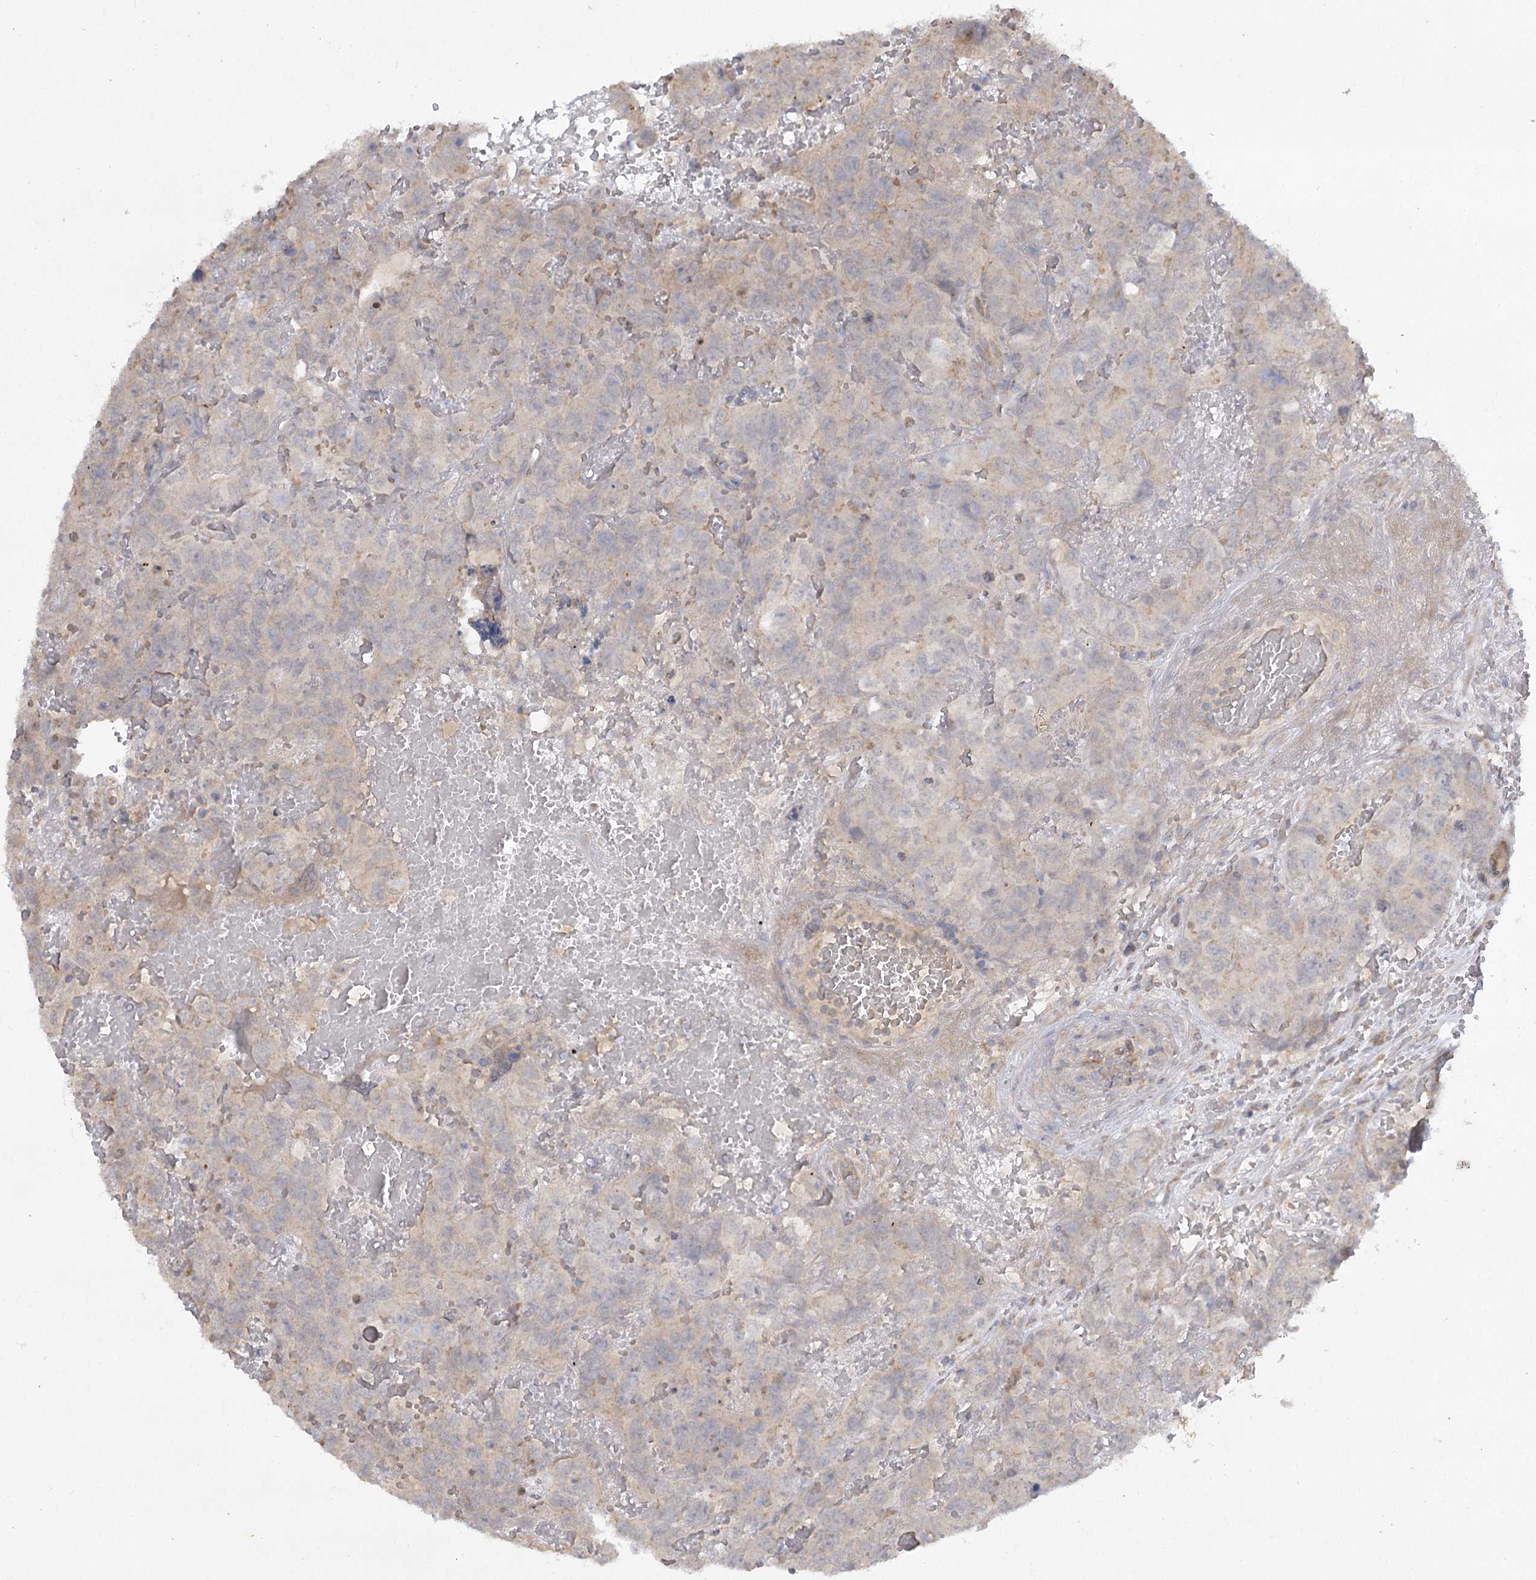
{"staining": {"intensity": "negative", "quantity": "none", "location": "none"}, "tissue": "testis cancer", "cell_type": "Tumor cells", "image_type": "cancer", "snomed": [{"axis": "morphology", "description": "Carcinoma, Embryonal, NOS"}, {"axis": "topography", "description": "Testis"}], "caption": "Immunohistochemistry (IHC) image of neoplastic tissue: embryonal carcinoma (testis) stained with DAB demonstrates no significant protein expression in tumor cells.", "gene": "TRAF3IP1", "patient": {"sex": "male", "age": 45}}